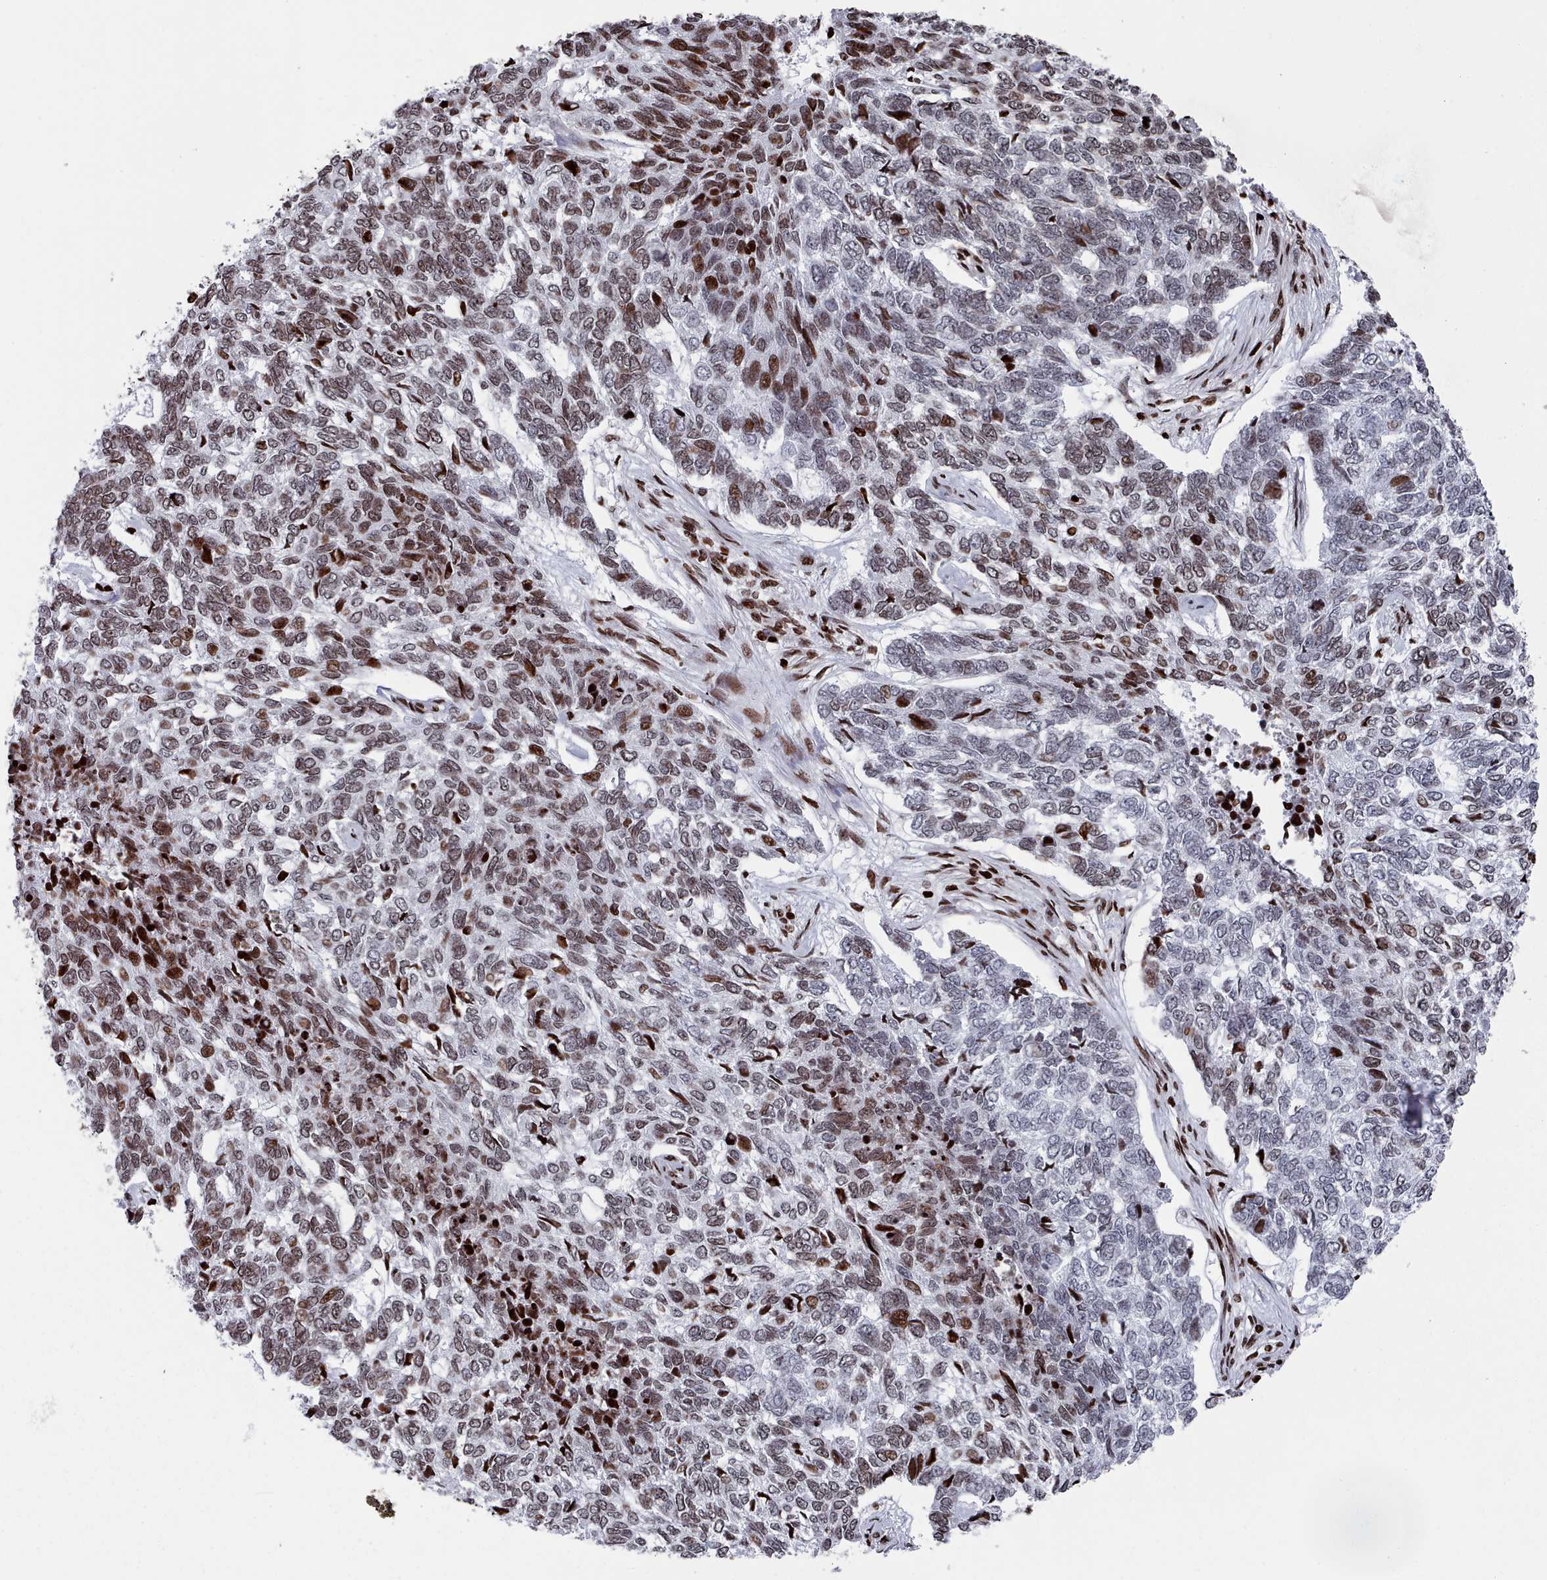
{"staining": {"intensity": "moderate", "quantity": "25%-75%", "location": "nuclear"}, "tissue": "skin cancer", "cell_type": "Tumor cells", "image_type": "cancer", "snomed": [{"axis": "morphology", "description": "Basal cell carcinoma"}, {"axis": "topography", "description": "Skin"}], "caption": "Skin cancer (basal cell carcinoma) stained with a protein marker demonstrates moderate staining in tumor cells.", "gene": "PCDHB12", "patient": {"sex": "female", "age": 65}}